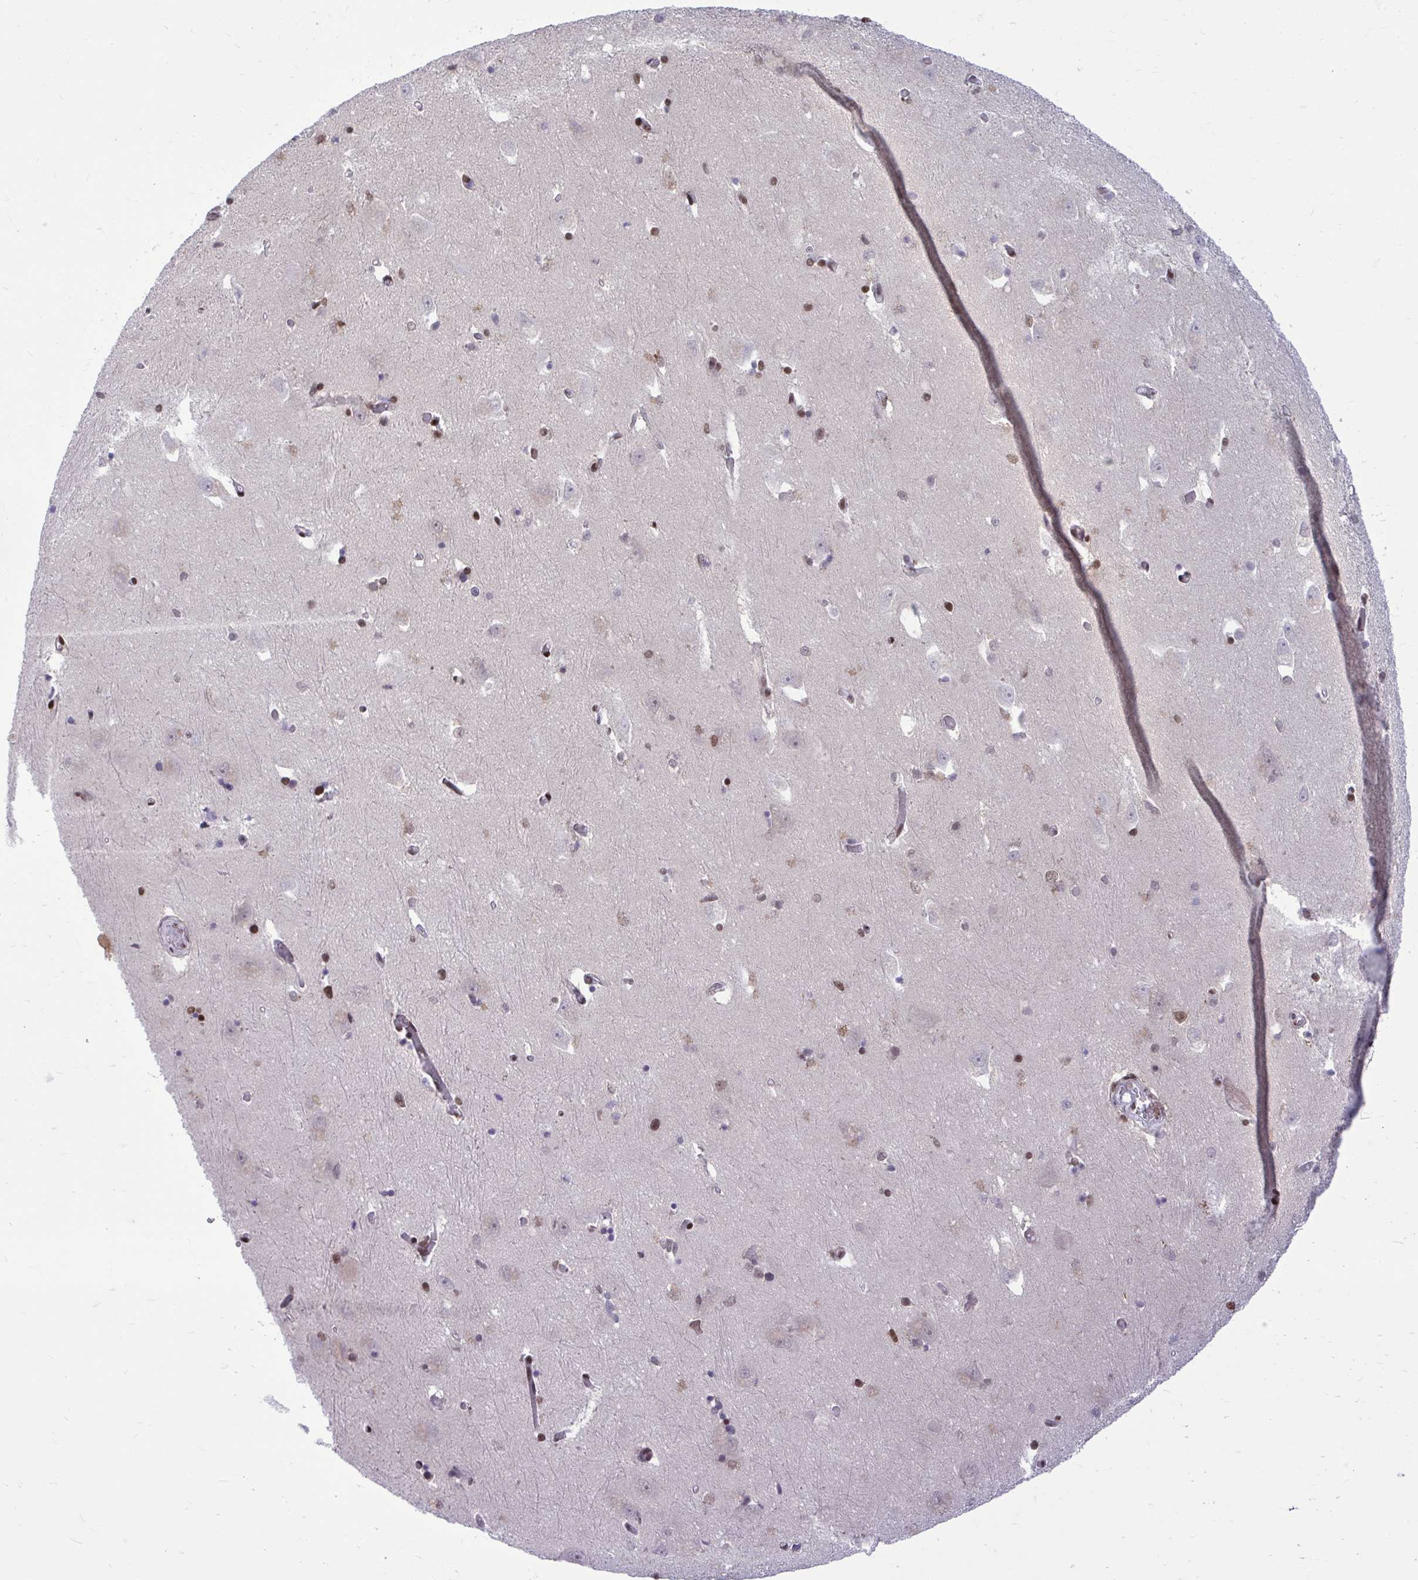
{"staining": {"intensity": "moderate", "quantity": "25%-75%", "location": "nuclear"}, "tissue": "caudate", "cell_type": "Glial cells", "image_type": "normal", "snomed": [{"axis": "morphology", "description": "Normal tissue, NOS"}, {"axis": "topography", "description": "Lateral ventricle wall"}, {"axis": "topography", "description": "Hippocampus"}], "caption": "Glial cells show medium levels of moderate nuclear positivity in about 25%-75% of cells in unremarkable caudate.", "gene": "CDYL", "patient": {"sex": "female", "age": 63}}